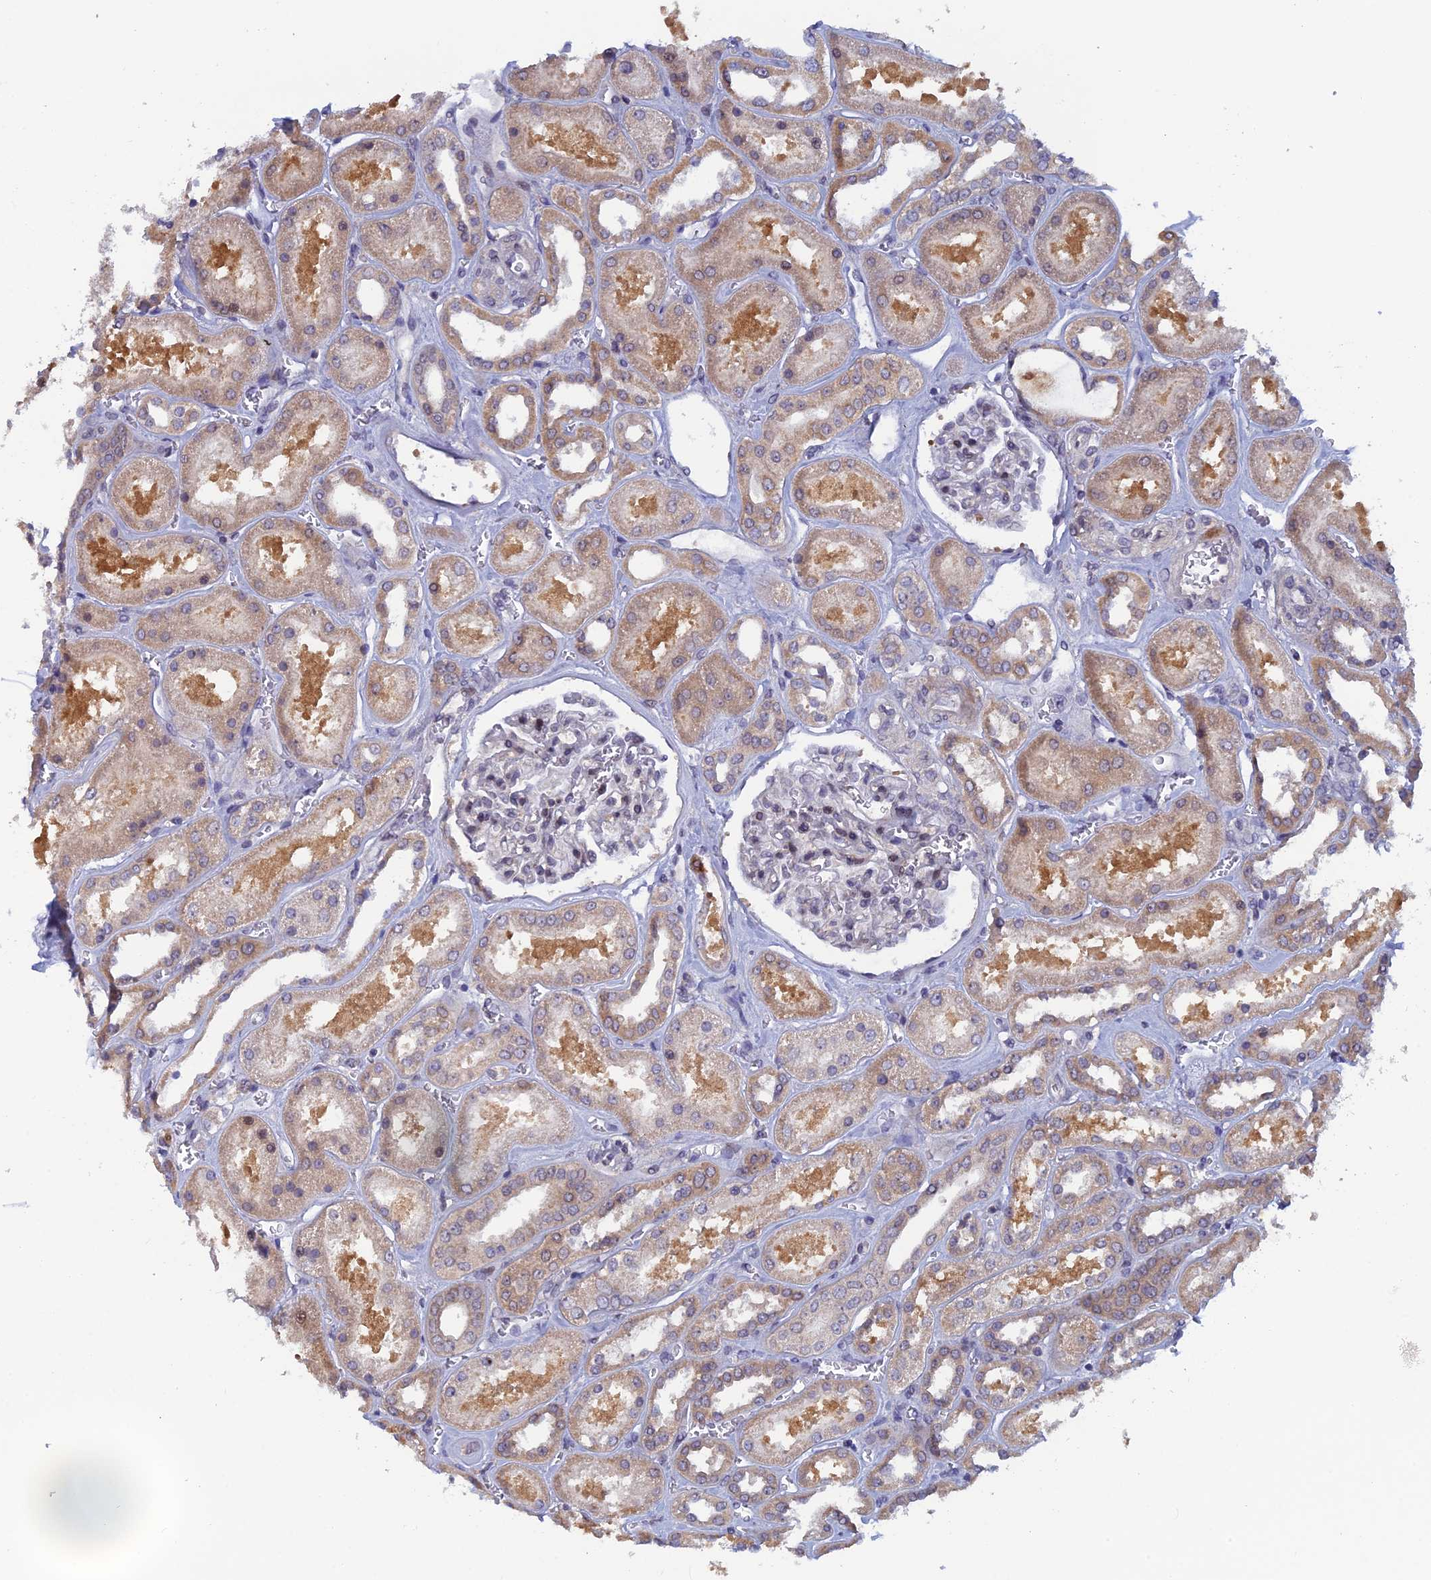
{"staining": {"intensity": "negative", "quantity": "none", "location": "none"}, "tissue": "kidney", "cell_type": "Cells in glomeruli", "image_type": "normal", "snomed": [{"axis": "morphology", "description": "Normal tissue, NOS"}, {"axis": "morphology", "description": "Adenocarcinoma, NOS"}, {"axis": "topography", "description": "Kidney"}], "caption": "The IHC image has no significant staining in cells in glomeruli of kidney. (DAB (3,3'-diaminobenzidine) IHC visualized using brightfield microscopy, high magnification).", "gene": "SRA1", "patient": {"sex": "female", "age": 68}}